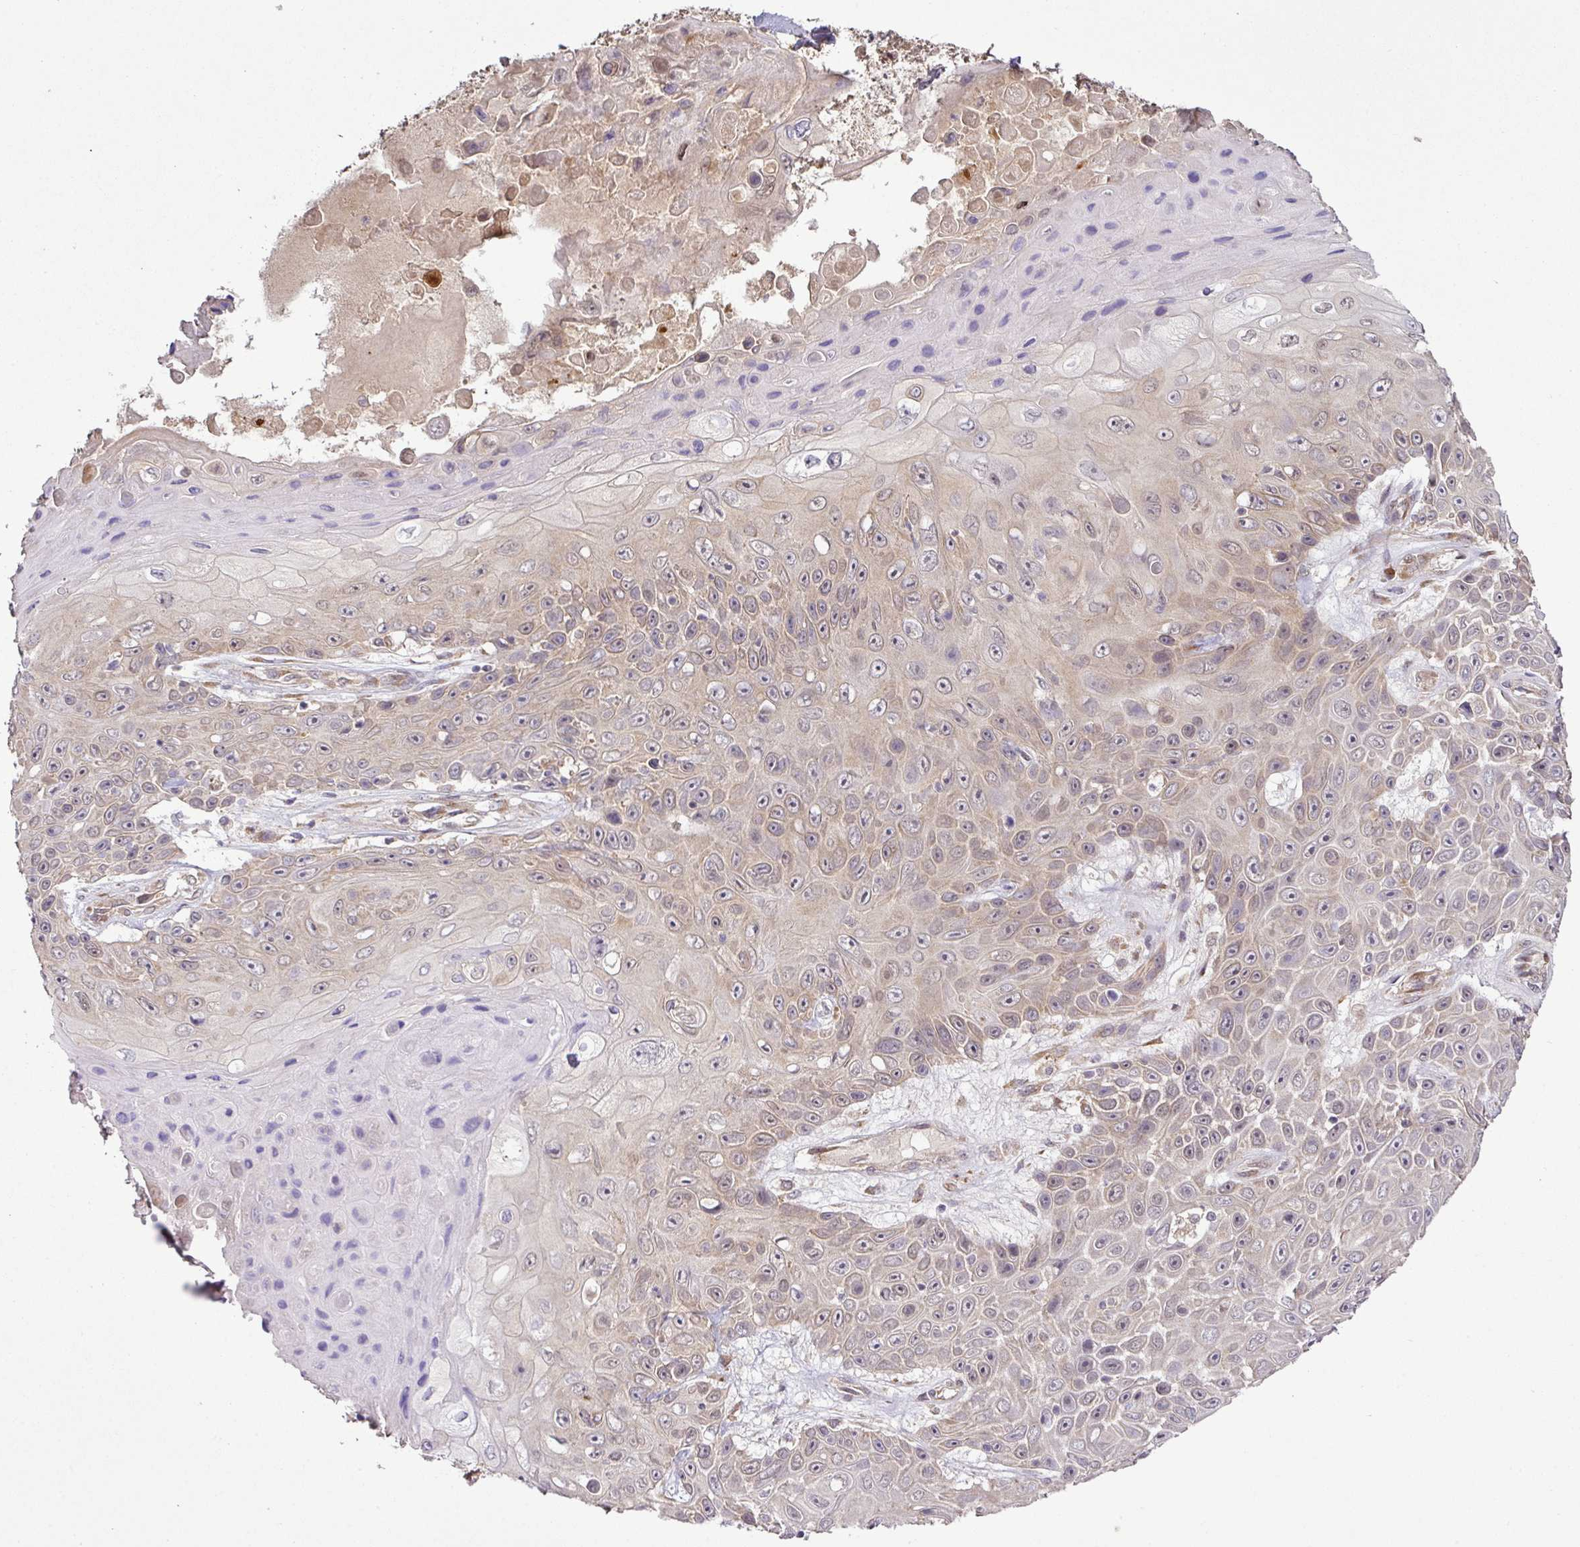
{"staining": {"intensity": "weak", "quantity": "25%-75%", "location": "cytoplasmic/membranous,nuclear"}, "tissue": "skin cancer", "cell_type": "Tumor cells", "image_type": "cancer", "snomed": [{"axis": "morphology", "description": "Squamous cell carcinoma, NOS"}, {"axis": "topography", "description": "Skin"}], "caption": "Skin squamous cell carcinoma tissue exhibits weak cytoplasmic/membranous and nuclear expression in about 25%-75% of tumor cells, visualized by immunohistochemistry.", "gene": "DNAAF4", "patient": {"sex": "male", "age": 82}}